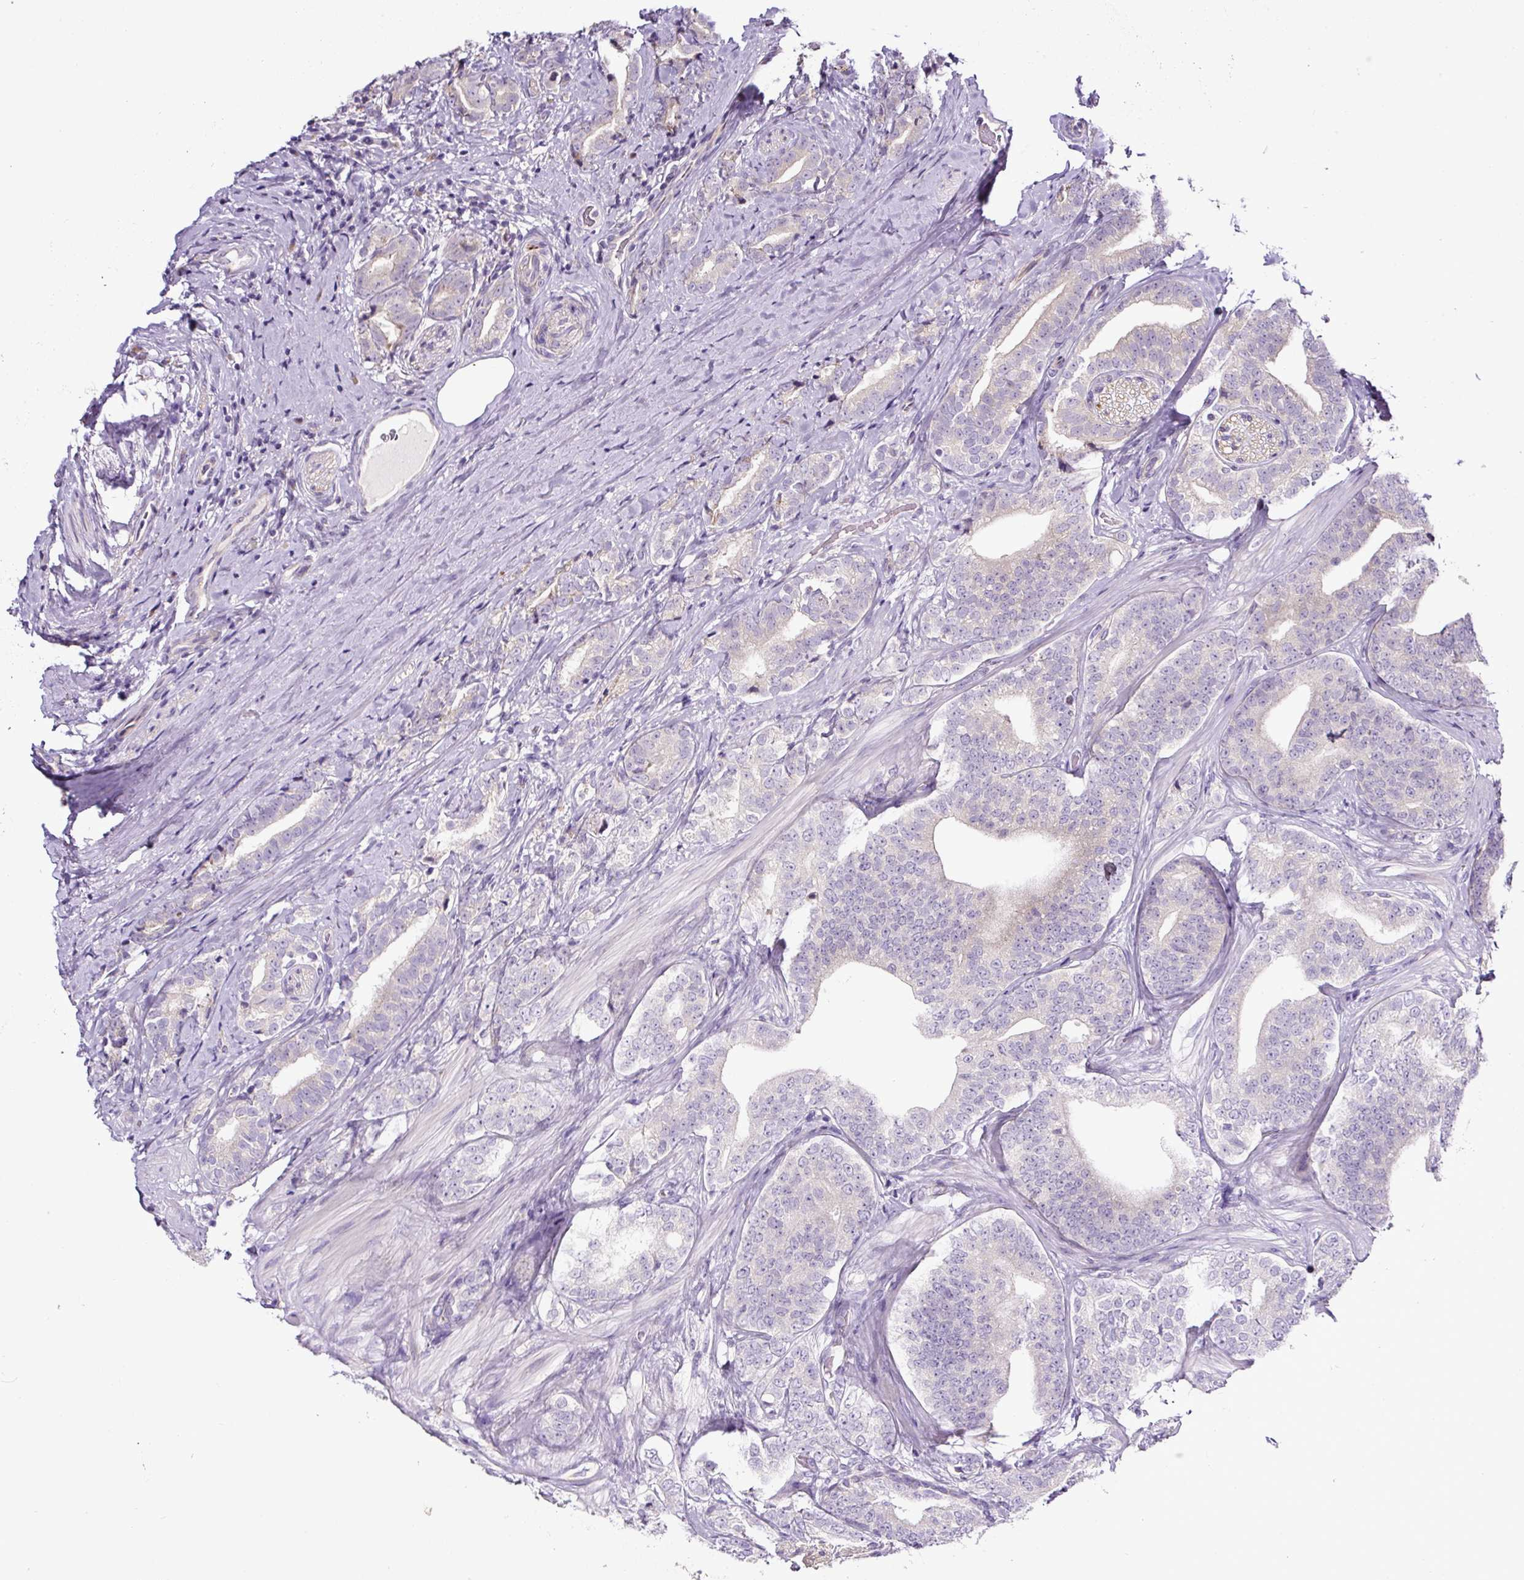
{"staining": {"intensity": "negative", "quantity": "none", "location": "none"}, "tissue": "prostate cancer", "cell_type": "Tumor cells", "image_type": "cancer", "snomed": [{"axis": "morphology", "description": "Adenocarcinoma, High grade"}, {"axis": "topography", "description": "Prostate"}], "caption": "Human prostate cancer stained for a protein using immunohistochemistry displays no positivity in tumor cells.", "gene": "HPS4", "patient": {"sex": "male", "age": 72}}